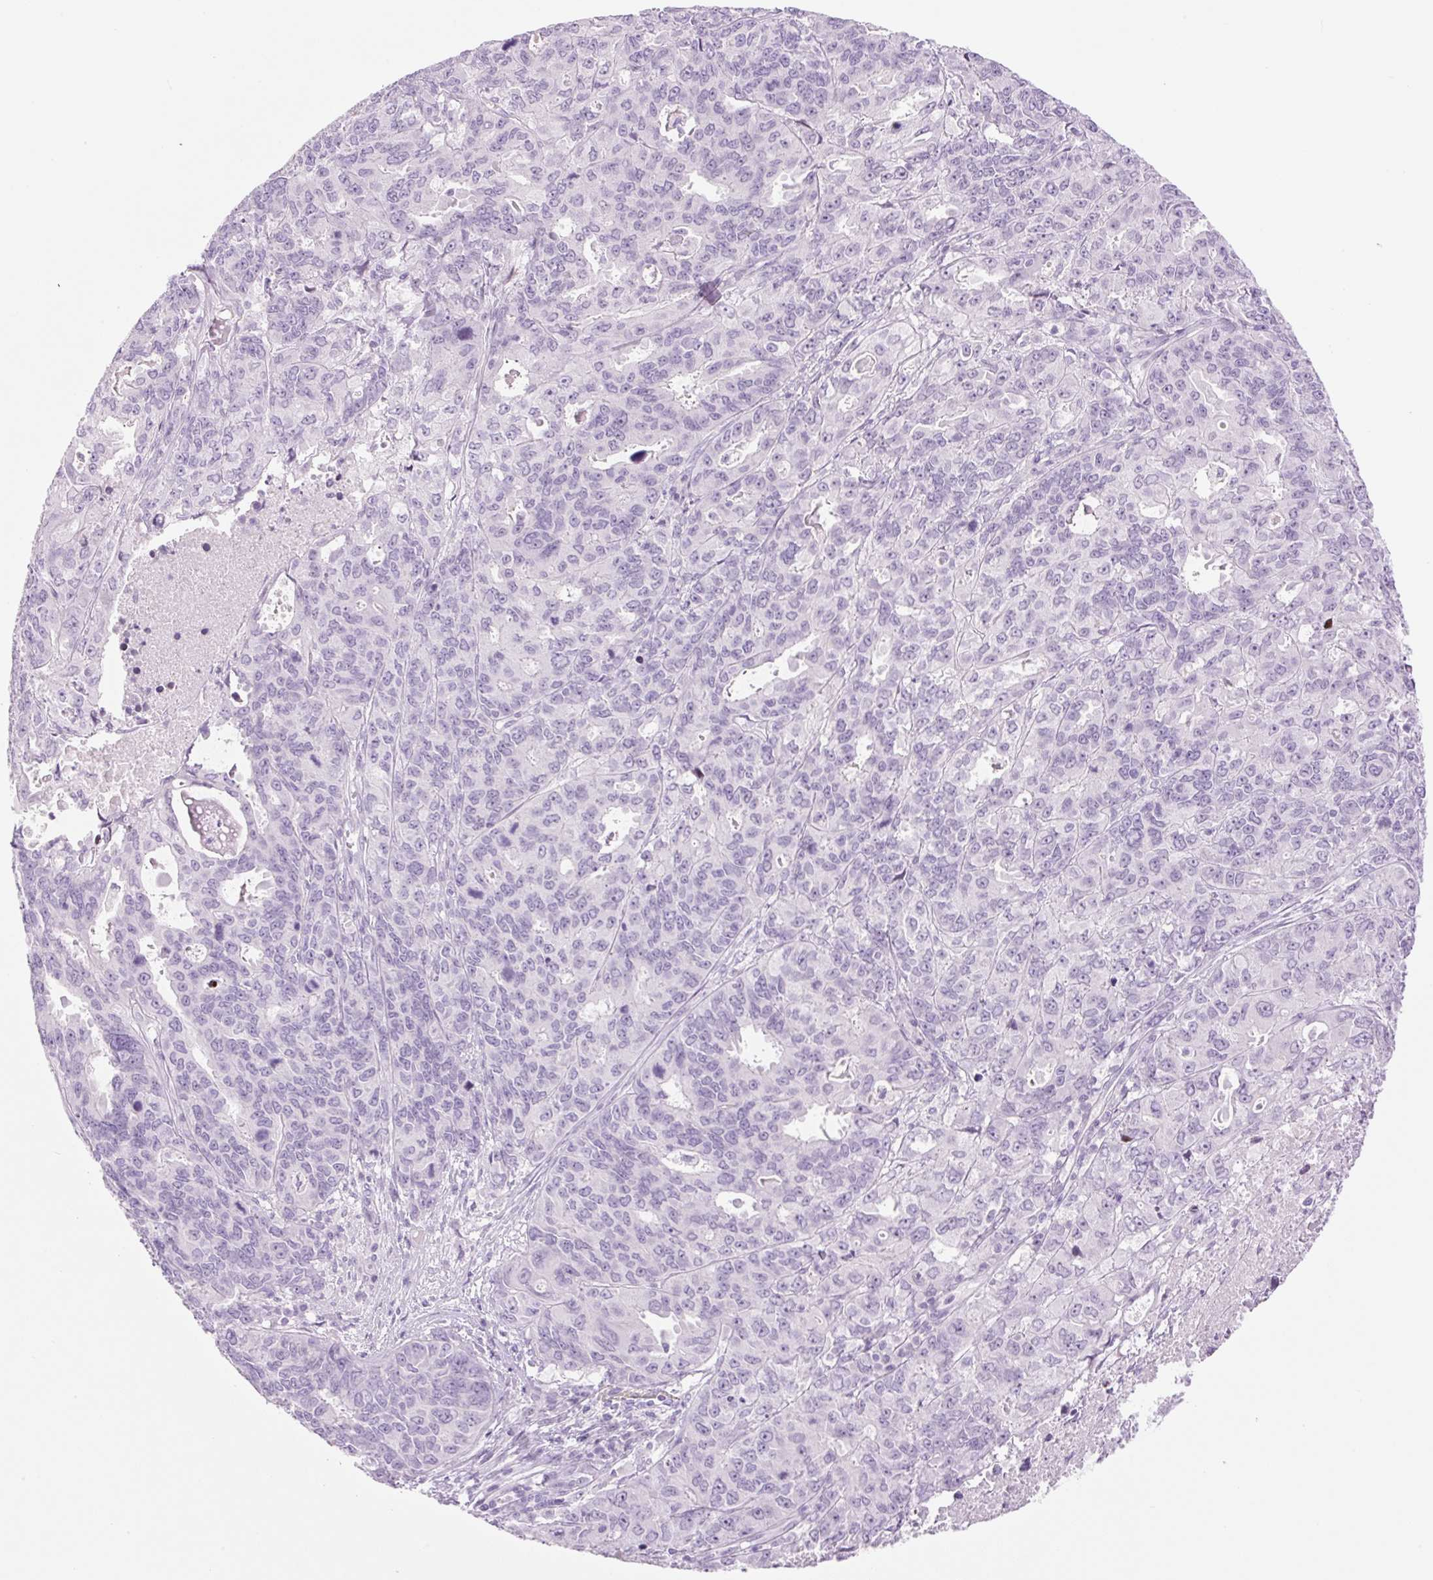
{"staining": {"intensity": "negative", "quantity": "none", "location": "none"}, "tissue": "endometrial cancer", "cell_type": "Tumor cells", "image_type": "cancer", "snomed": [{"axis": "morphology", "description": "Adenocarcinoma, NOS"}, {"axis": "topography", "description": "Uterus"}], "caption": "Immunohistochemical staining of endometrial cancer shows no significant positivity in tumor cells. The staining was performed using DAB (3,3'-diaminobenzidine) to visualize the protein expression in brown, while the nuclei were stained in blue with hematoxylin (Magnification: 20x).", "gene": "SP140L", "patient": {"sex": "female", "age": 79}}